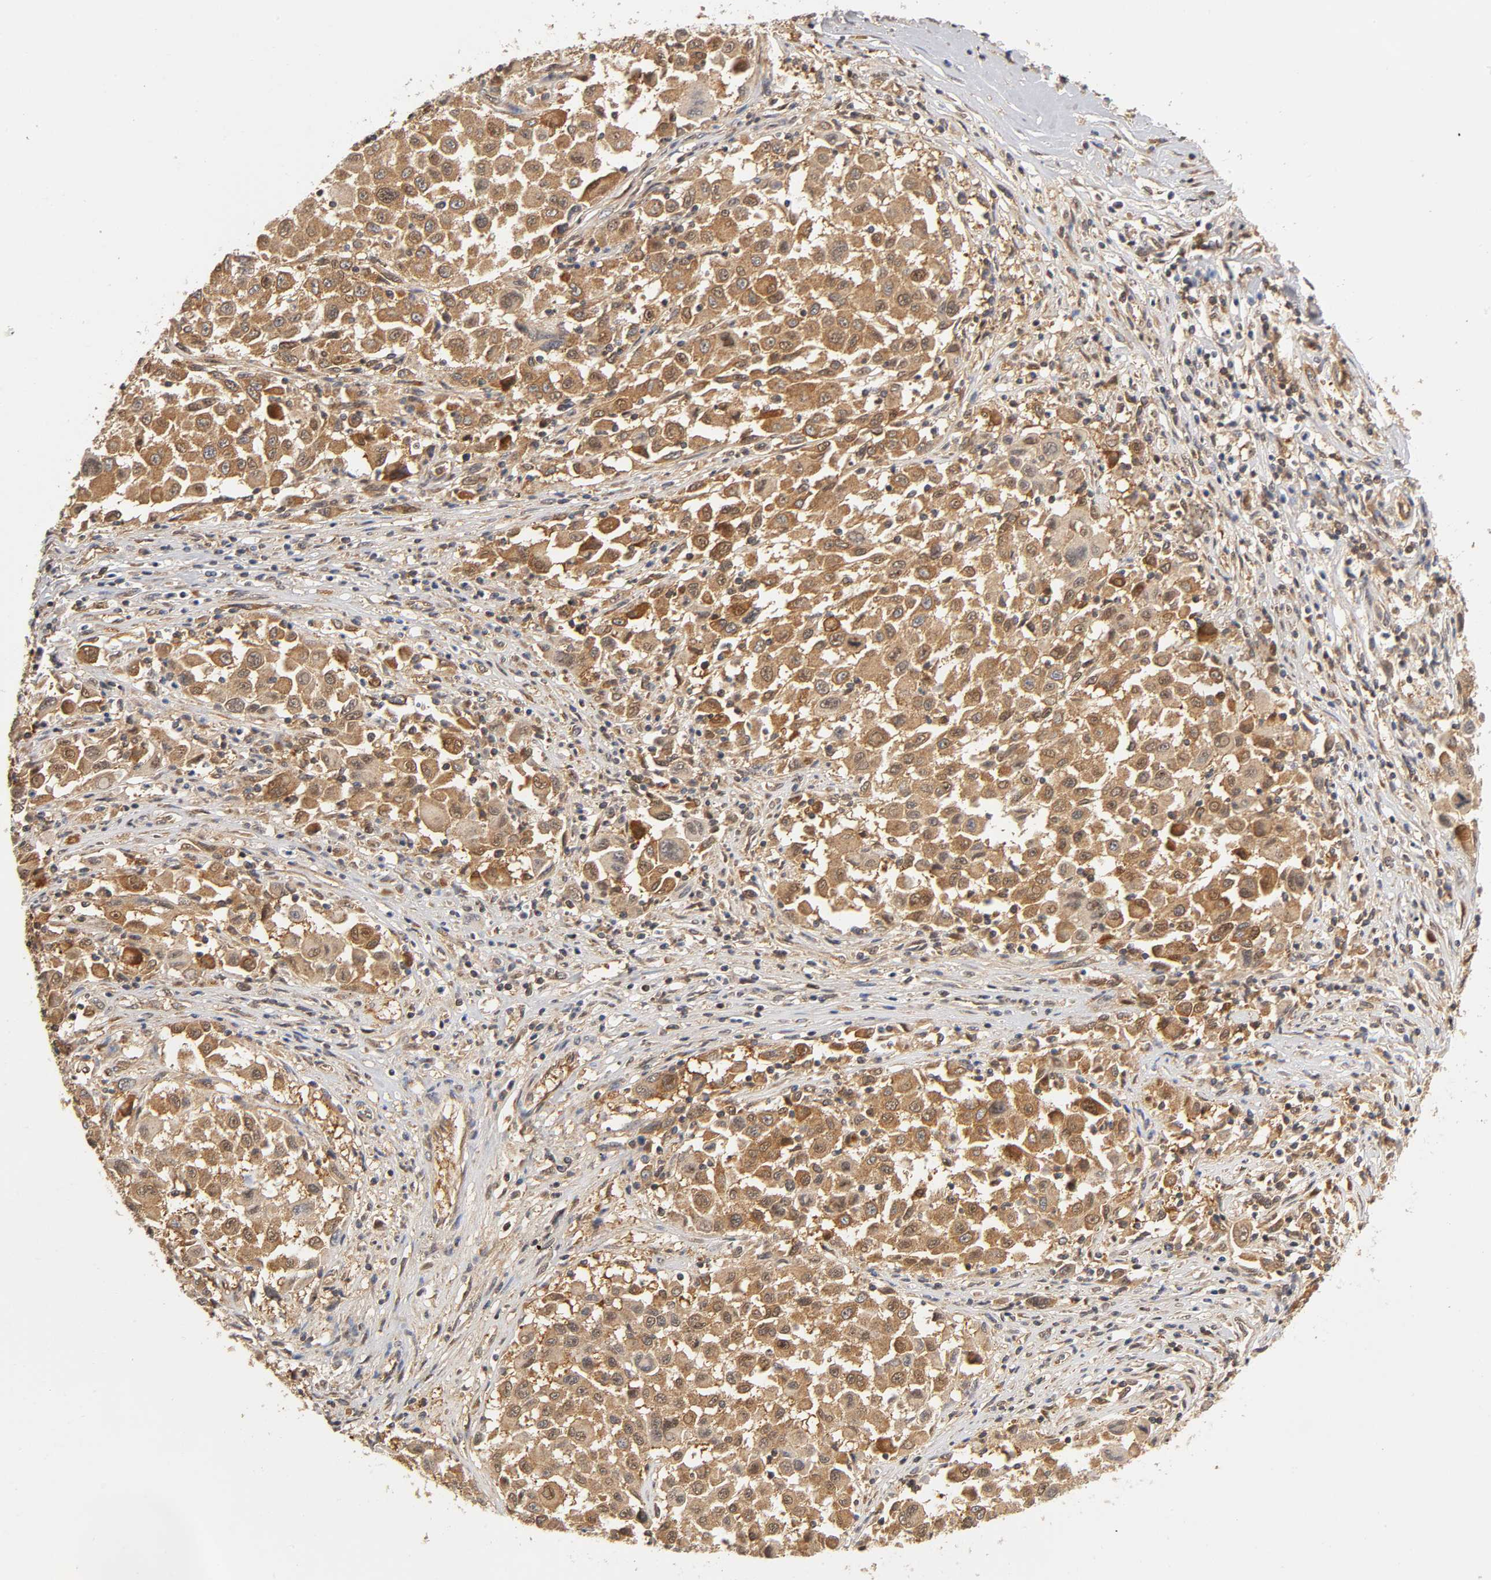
{"staining": {"intensity": "moderate", "quantity": ">75%", "location": "cytoplasmic/membranous"}, "tissue": "melanoma", "cell_type": "Tumor cells", "image_type": "cancer", "snomed": [{"axis": "morphology", "description": "Malignant melanoma, Metastatic site"}, {"axis": "topography", "description": "Lymph node"}], "caption": "This is an image of immunohistochemistry (IHC) staining of melanoma, which shows moderate expression in the cytoplasmic/membranous of tumor cells.", "gene": "PAFAH1B1", "patient": {"sex": "male", "age": 61}}